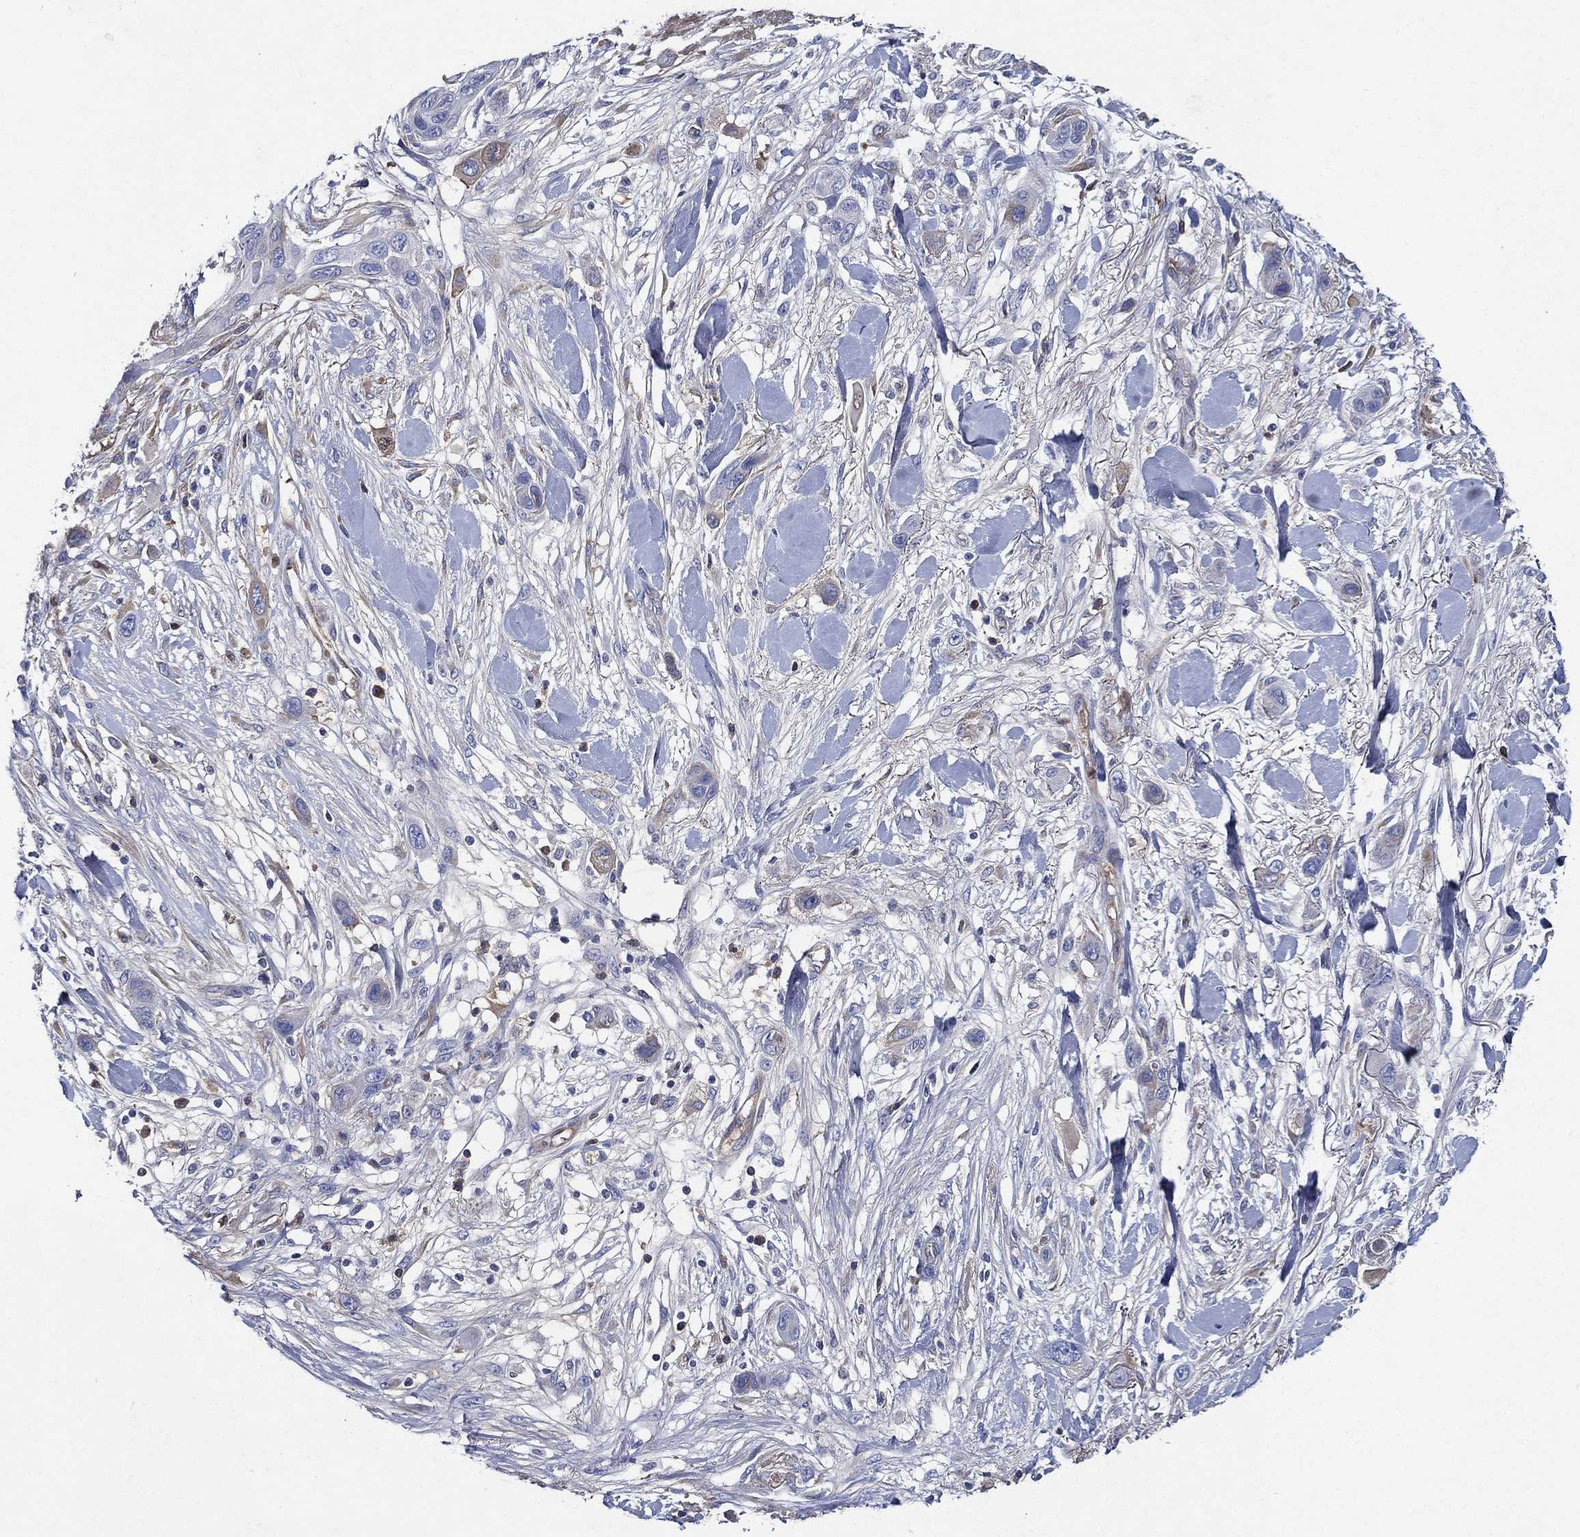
{"staining": {"intensity": "weak", "quantity": "<25%", "location": "cytoplasmic/membranous"}, "tissue": "skin cancer", "cell_type": "Tumor cells", "image_type": "cancer", "snomed": [{"axis": "morphology", "description": "Squamous cell carcinoma, NOS"}, {"axis": "topography", "description": "Skin"}], "caption": "There is no significant expression in tumor cells of squamous cell carcinoma (skin).", "gene": "TMPRSS11D", "patient": {"sex": "male", "age": 79}}